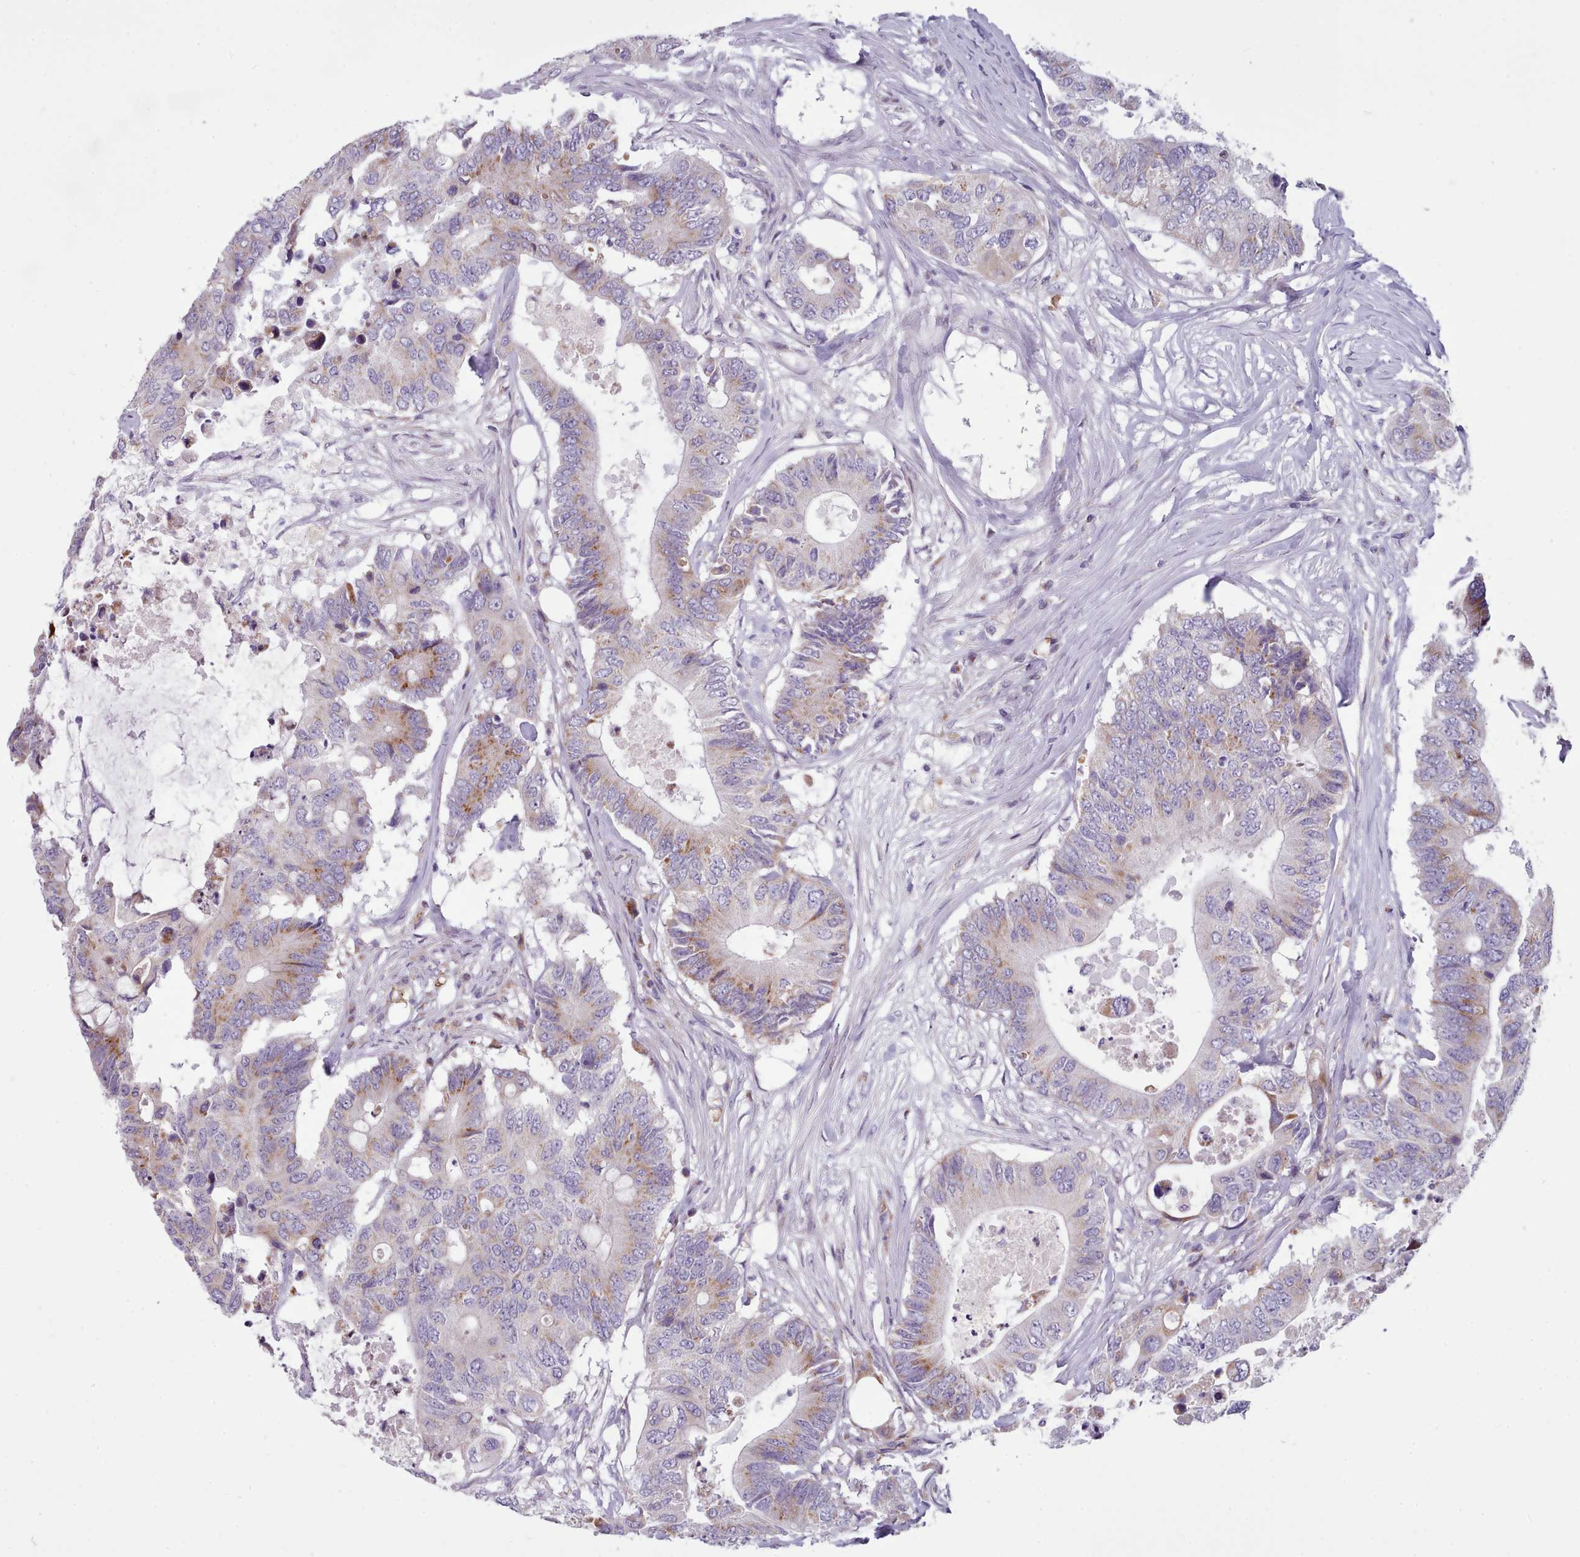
{"staining": {"intensity": "moderate", "quantity": "<25%", "location": "cytoplasmic/membranous"}, "tissue": "colorectal cancer", "cell_type": "Tumor cells", "image_type": "cancer", "snomed": [{"axis": "morphology", "description": "Adenocarcinoma, NOS"}, {"axis": "topography", "description": "Colon"}], "caption": "Tumor cells reveal low levels of moderate cytoplasmic/membranous staining in about <25% of cells in colorectal cancer.", "gene": "SLC52A3", "patient": {"sex": "male", "age": 71}}